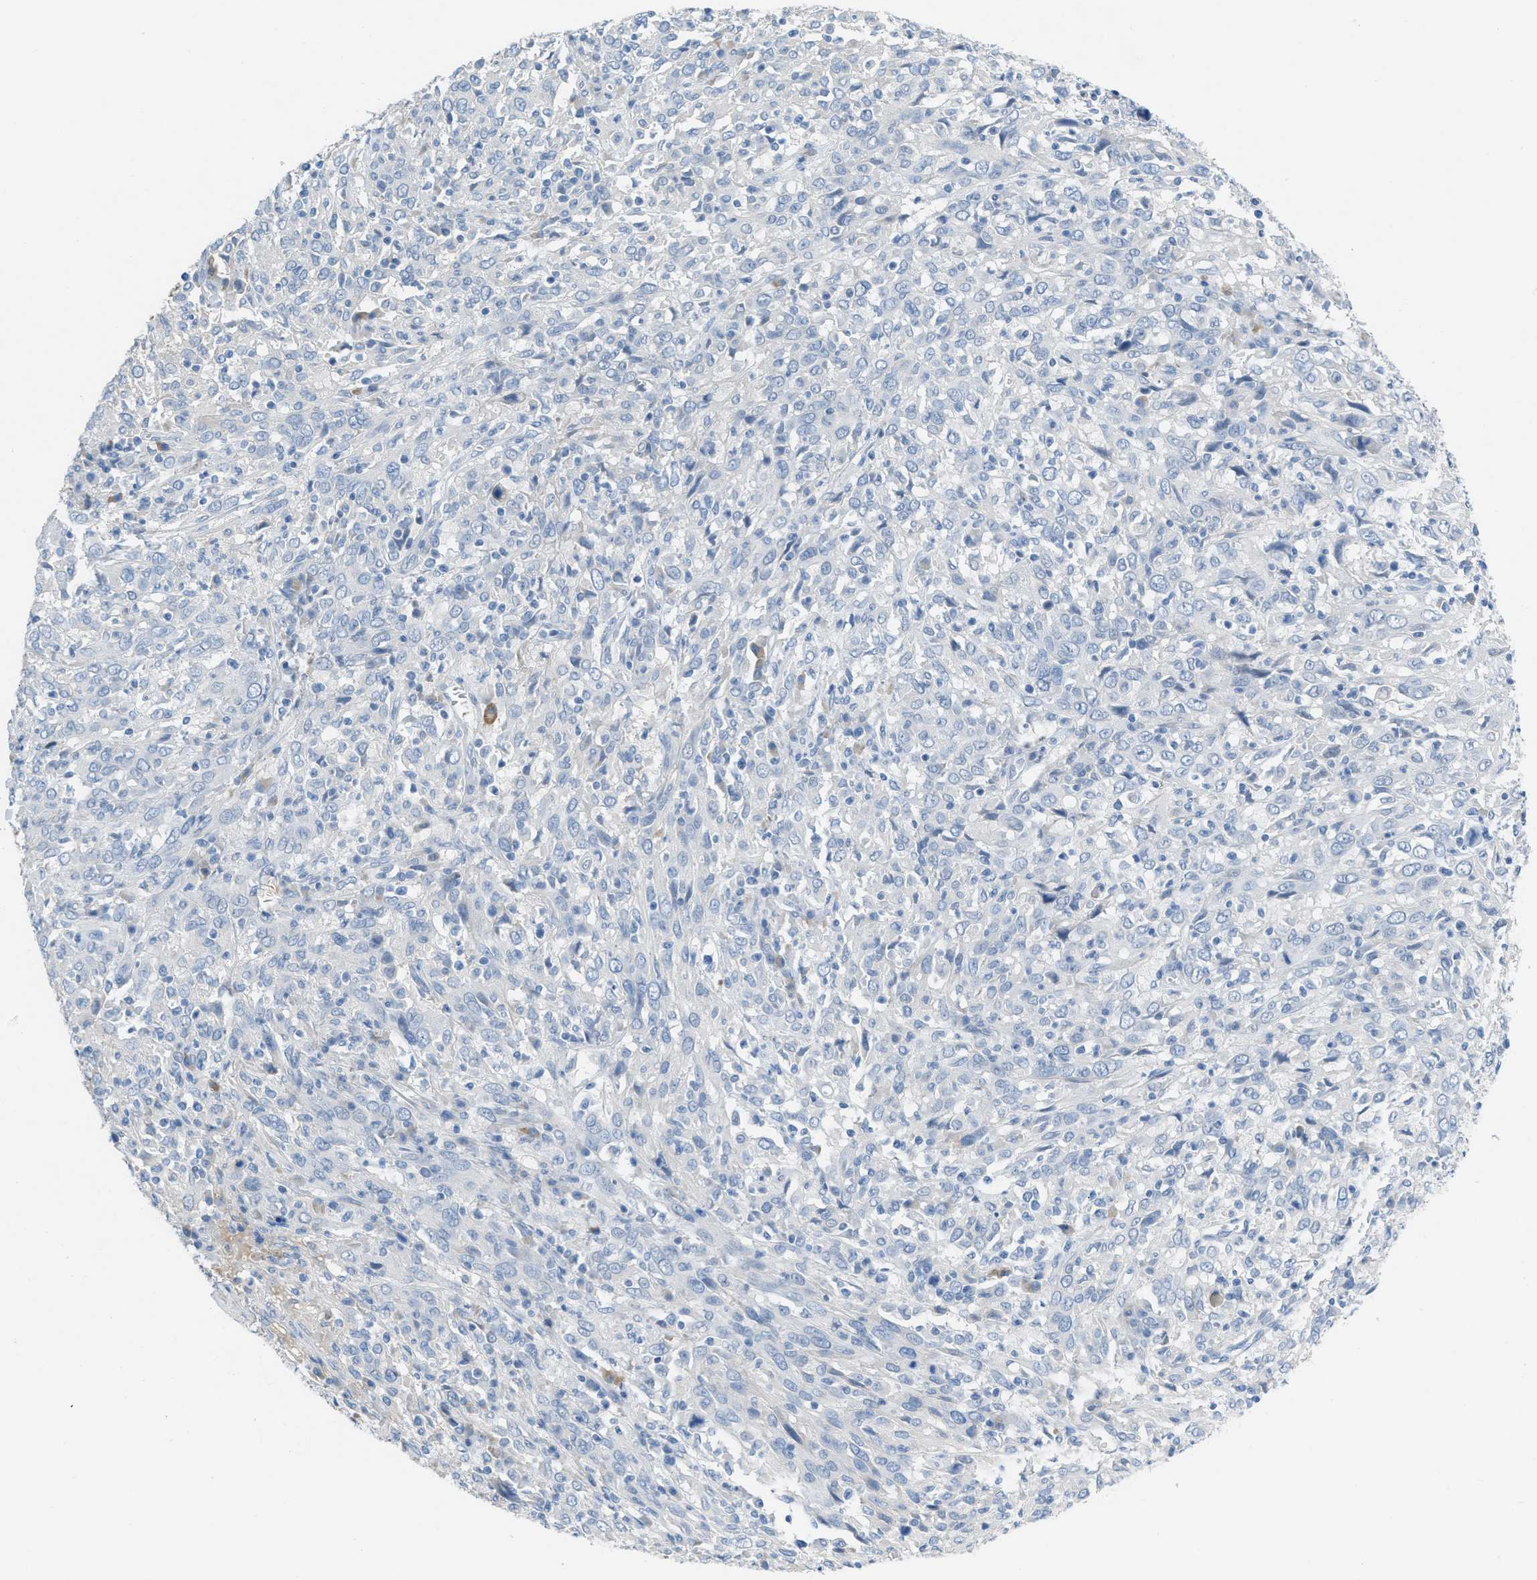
{"staining": {"intensity": "negative", "quantity": "none", "location": "none"}, "tissue": "cervical cancer", "cell_type": "Tumor cells", "image_type": "cancer", "snomed": [{"axis": "morphology", "description": "Squamous cell carcinoma, NOS"}, {"axis": "topography", "description": "Cervix"}], "caption": "Cervical cancer (squamous cell carcinoma) was stained to show a protein in brown. There is no significant expression in tumor cells. Nuclei are stained in blue.", "gene": "HSF2", "patient": {"sex": "female", "age": 46}}